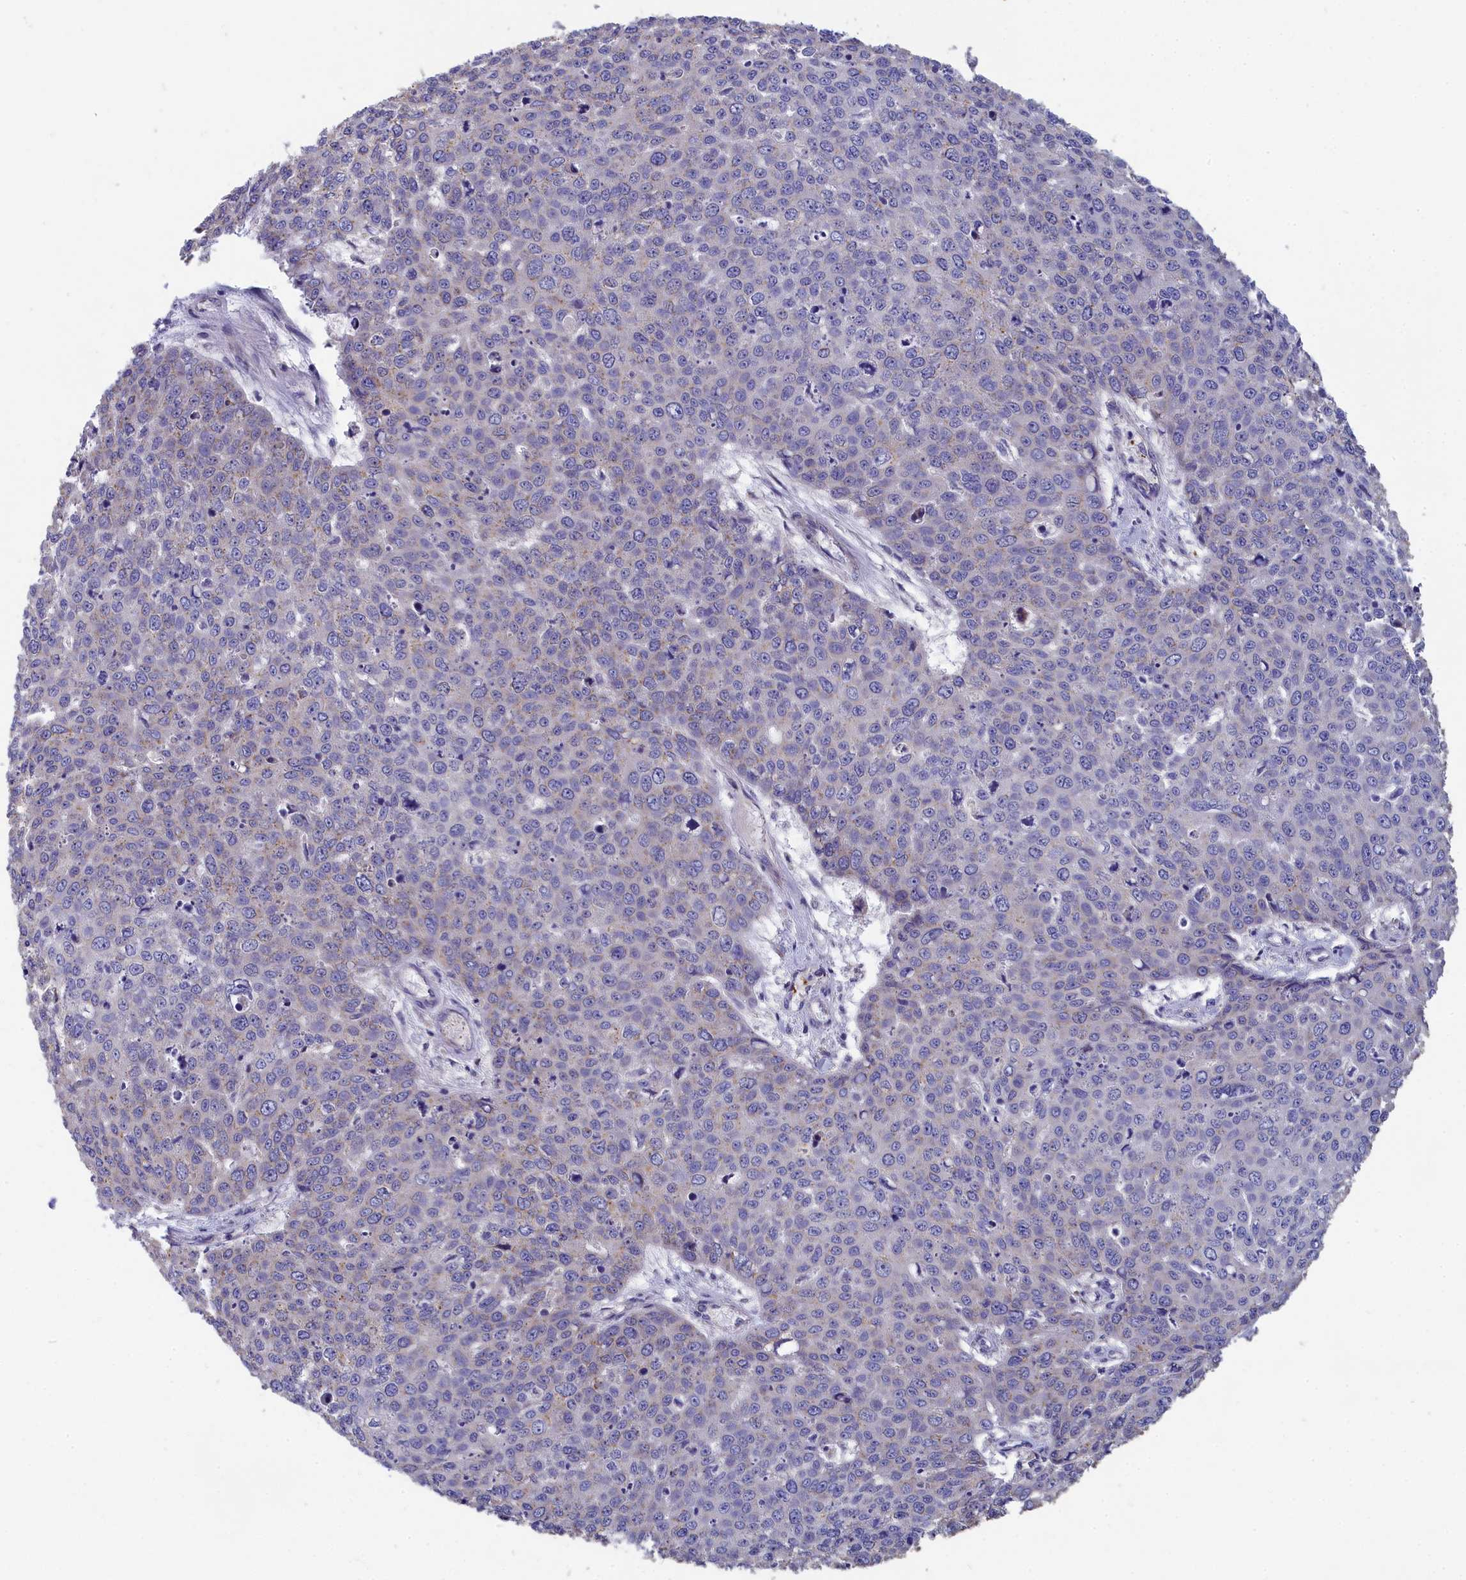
{"staining": {"intensity": "negative", "quantity": "none", "location": "none"}, "tissue": "skin cancer", "cell_type": "Tumor cells", "image_type": "cancer", "snomed": [{"axis": "morphology", "description": "Squamous cell carcinoma, NOS"}, {"axis": "topography", "description": "Skin"}], "caption": "Protein analysis of skin cancer shows no significant expression in tumor cells. Brightfield microscopy of immunohistochemistry stained with DAB (brown) and hematoxylin (blue), captured at high magnification.", "gene": "TUBGCP4", "patient": {"sex": "male", "age": 71}}